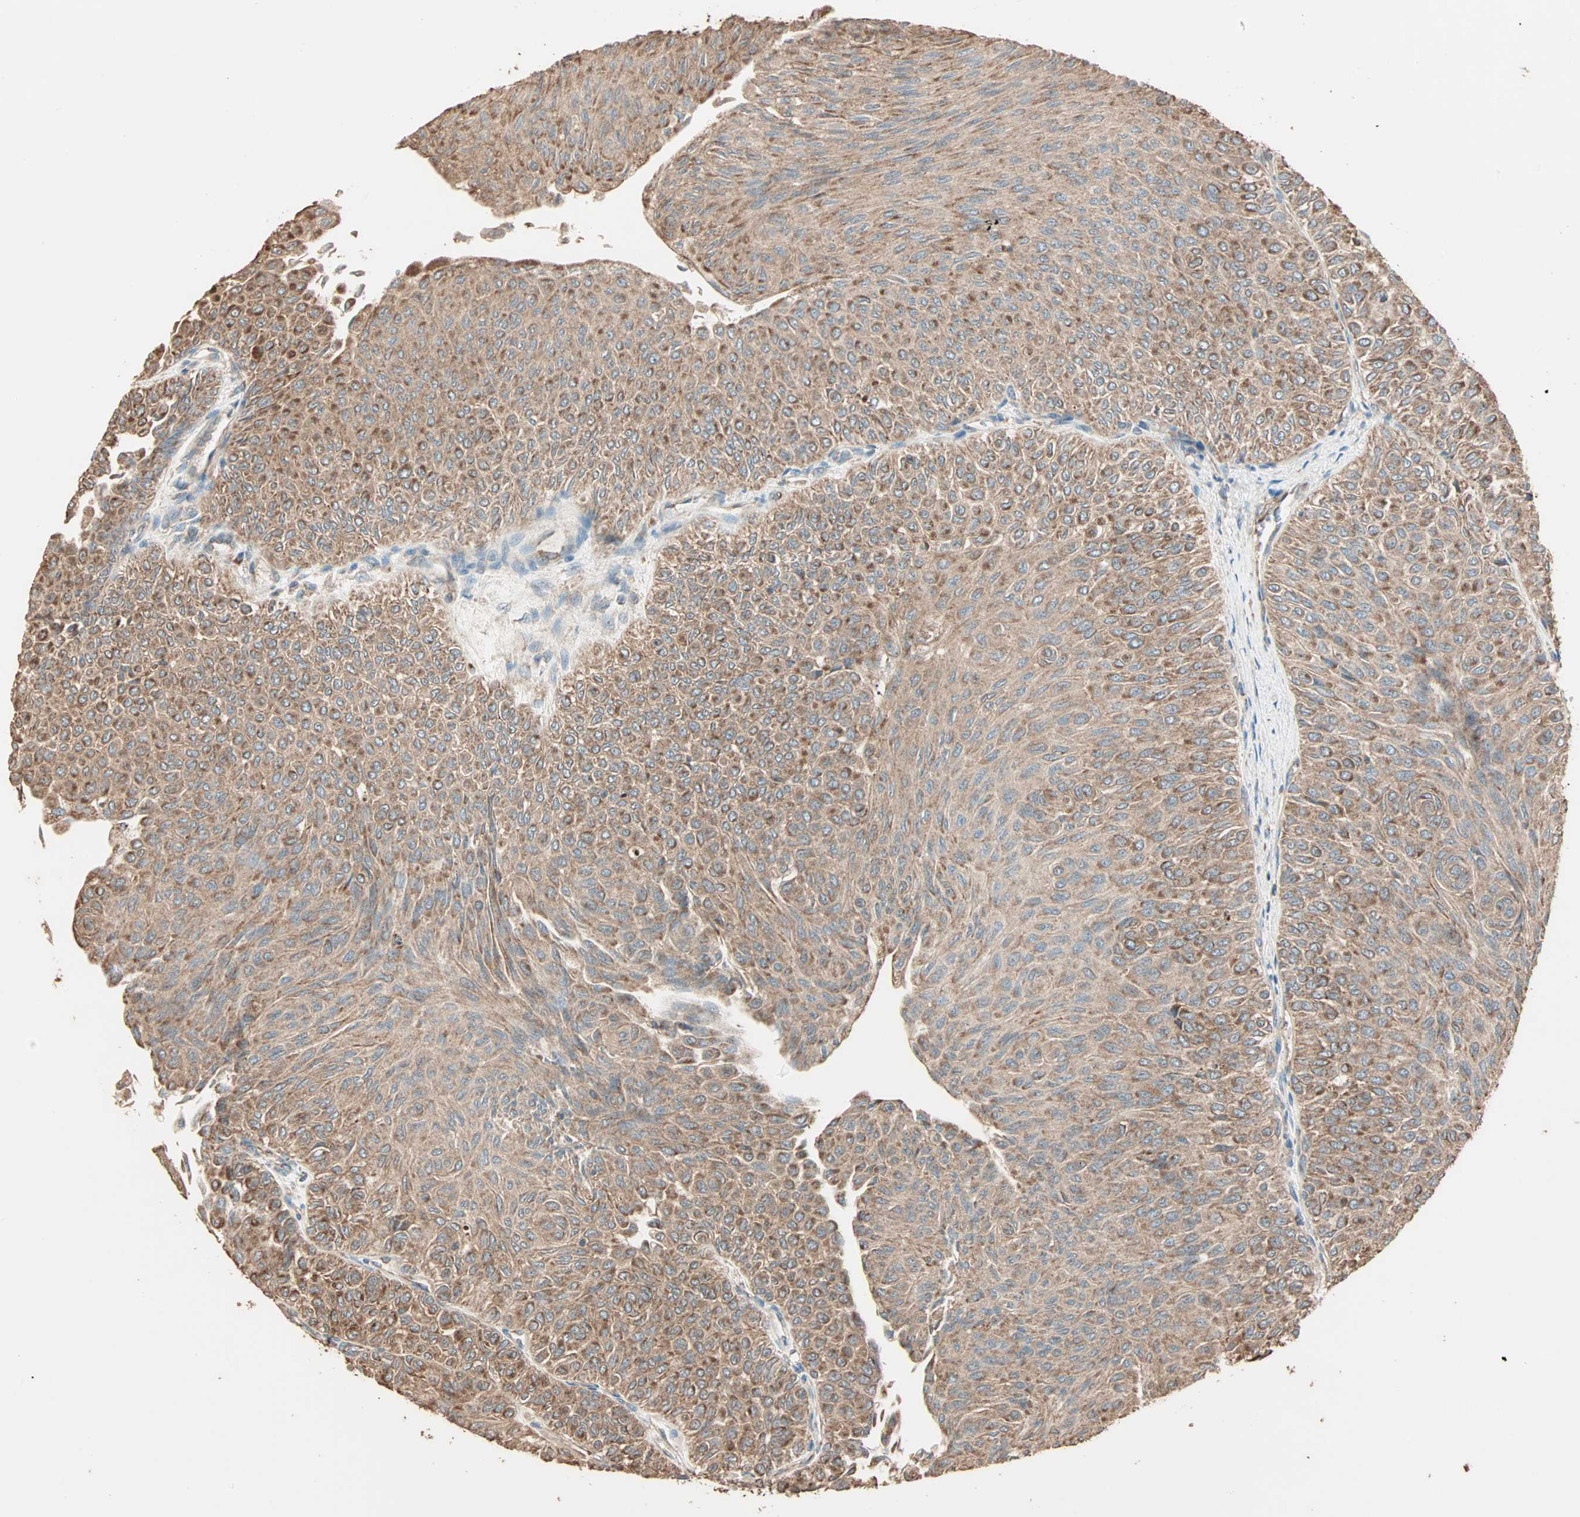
{"staining": {"intensity": "moderate", "quantity": ">75%", "location": "cytoplasmic/membranous"}, "tissue": "urothelial cancer", "cell_type": "Tumor cells", "image_type": "cancer", "snomed": [{"axis": "morphology", "description": "Urothelial carcinoma, Low grade"}, {"axis": "topography", "description": "Urinary bladder"}], "caption": "The micrograph shows a brown stain indicating the presence of a protein in the cytoplasmic/membranous of tumor cells in urothelial cancer. (Brightfield microscopy of DAB IHC at high magnification).", "gene": "EIF4G2", "patient": {"sex": "male", "age": 78}}